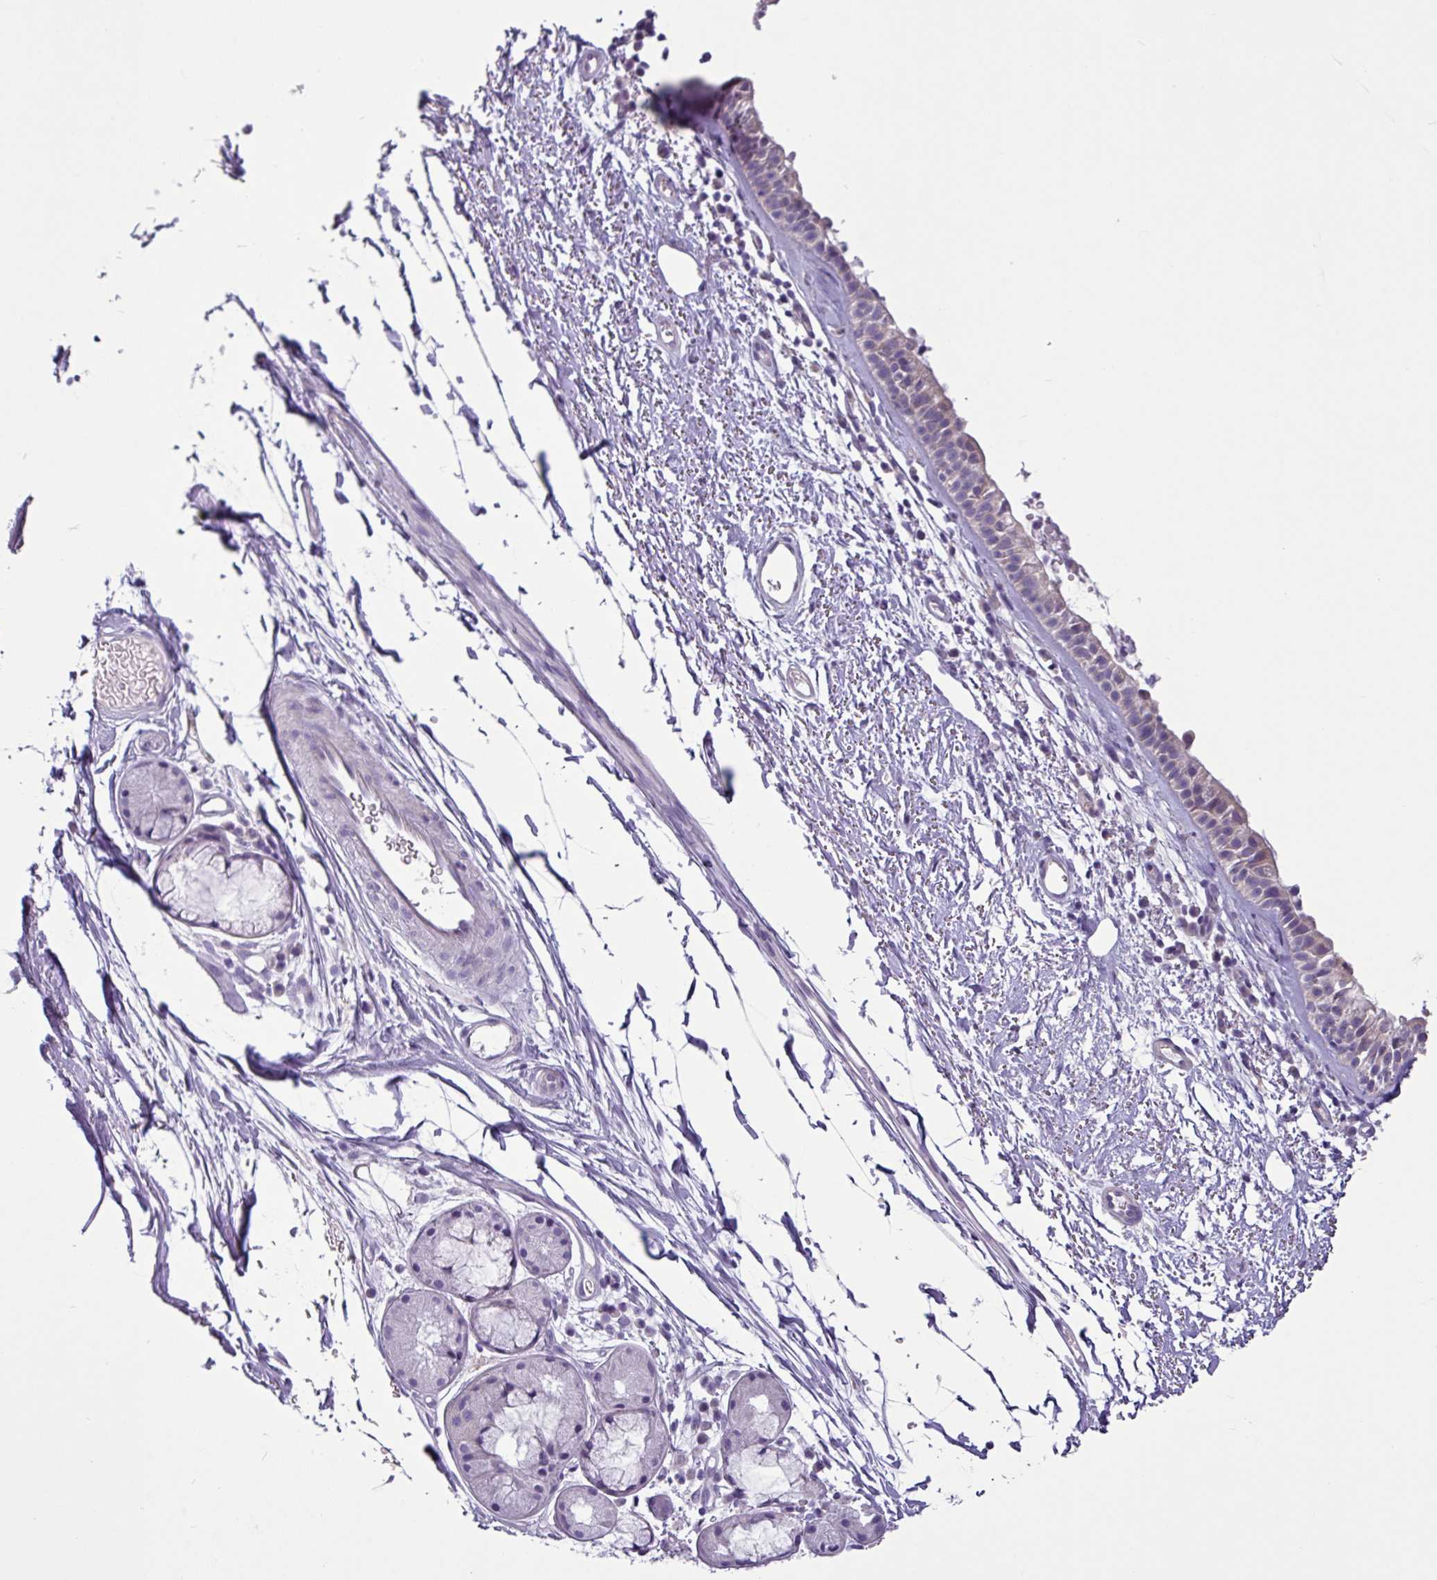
{"staining": {"intensity": "negative", "quantity": "none", "location": "none"}, "tissue": "nasopharynx", "cell_type": "Respiratory epithelial cells", "image_type": "normal", "snomed": [{"axis": "morphology", "description": "Normal tissue, NOS"}, {"axis": "topography", "description": "Cartilage tissue"}, {"axis": "topography", "description": "Nasopharynx"}], "caption": "Immunohistochemistry of normal nasopharynx demonstrates no expression in respiratory epithelial cells. (Stains: DAB immunohistochemistry (IHC) with hematoxylin counter stain, Microscopy: brightfield microscopy at high magnification).", "gene": "TOR1AIP2", "patient": {"sex": "male", "age": 56}}